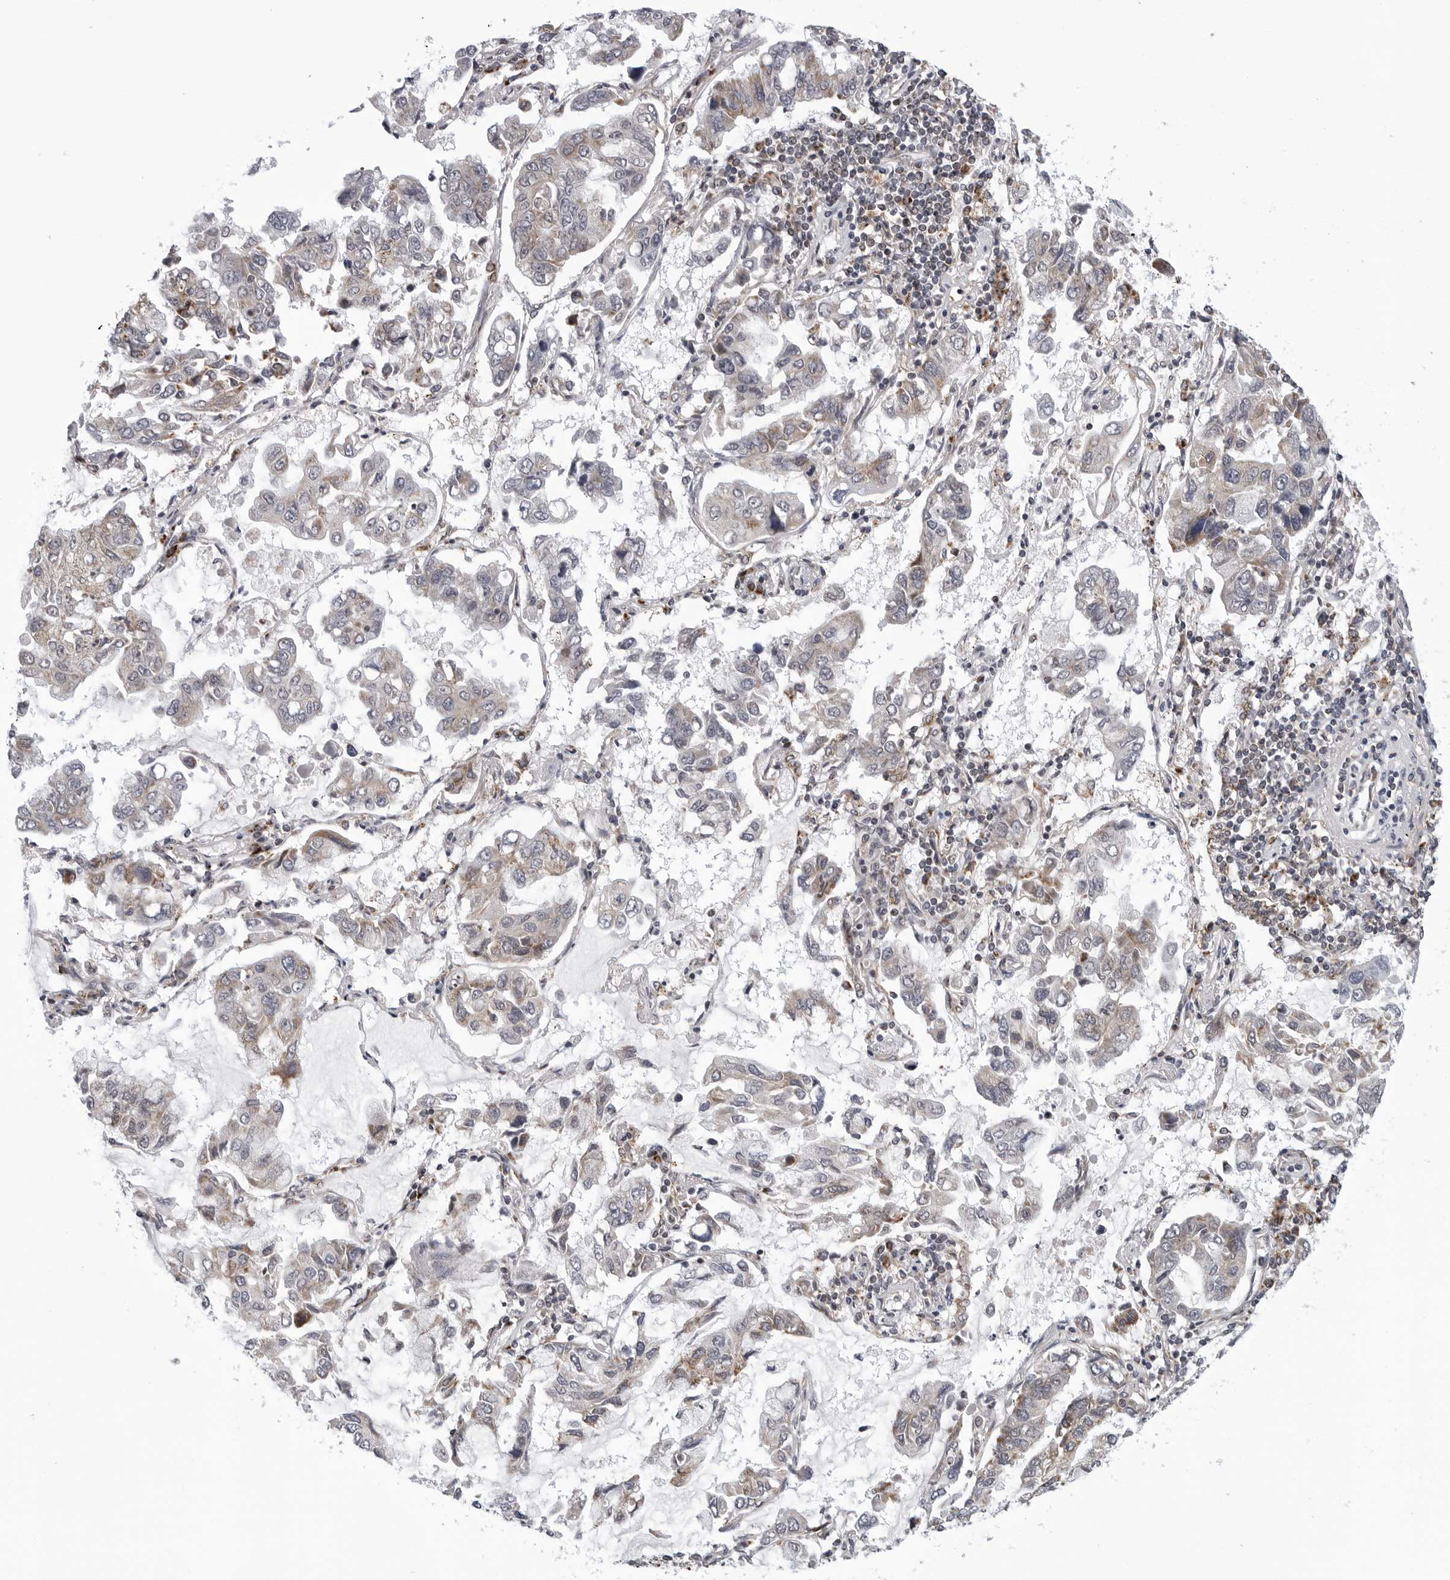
{"staining": {"intensity": "weak", "quantity": "<25%", "location": "cytoplasmic/membranous"}, "tissue": "lung cancer", "cell_type": "Tumor cells", "image_type": "cancer", "snomed": [{"axis": "morphology", "description": "Adenocarcinoma, NOS"}, {"axis": "topography", "description": "Lung"}], "caption": "A micrograph of adenocarcinoma (lung) stained for a protein demonstrates no brown staining in tumor cells.", "gene": "CDK20", "patient": {"sex": "male", "age": 64}}